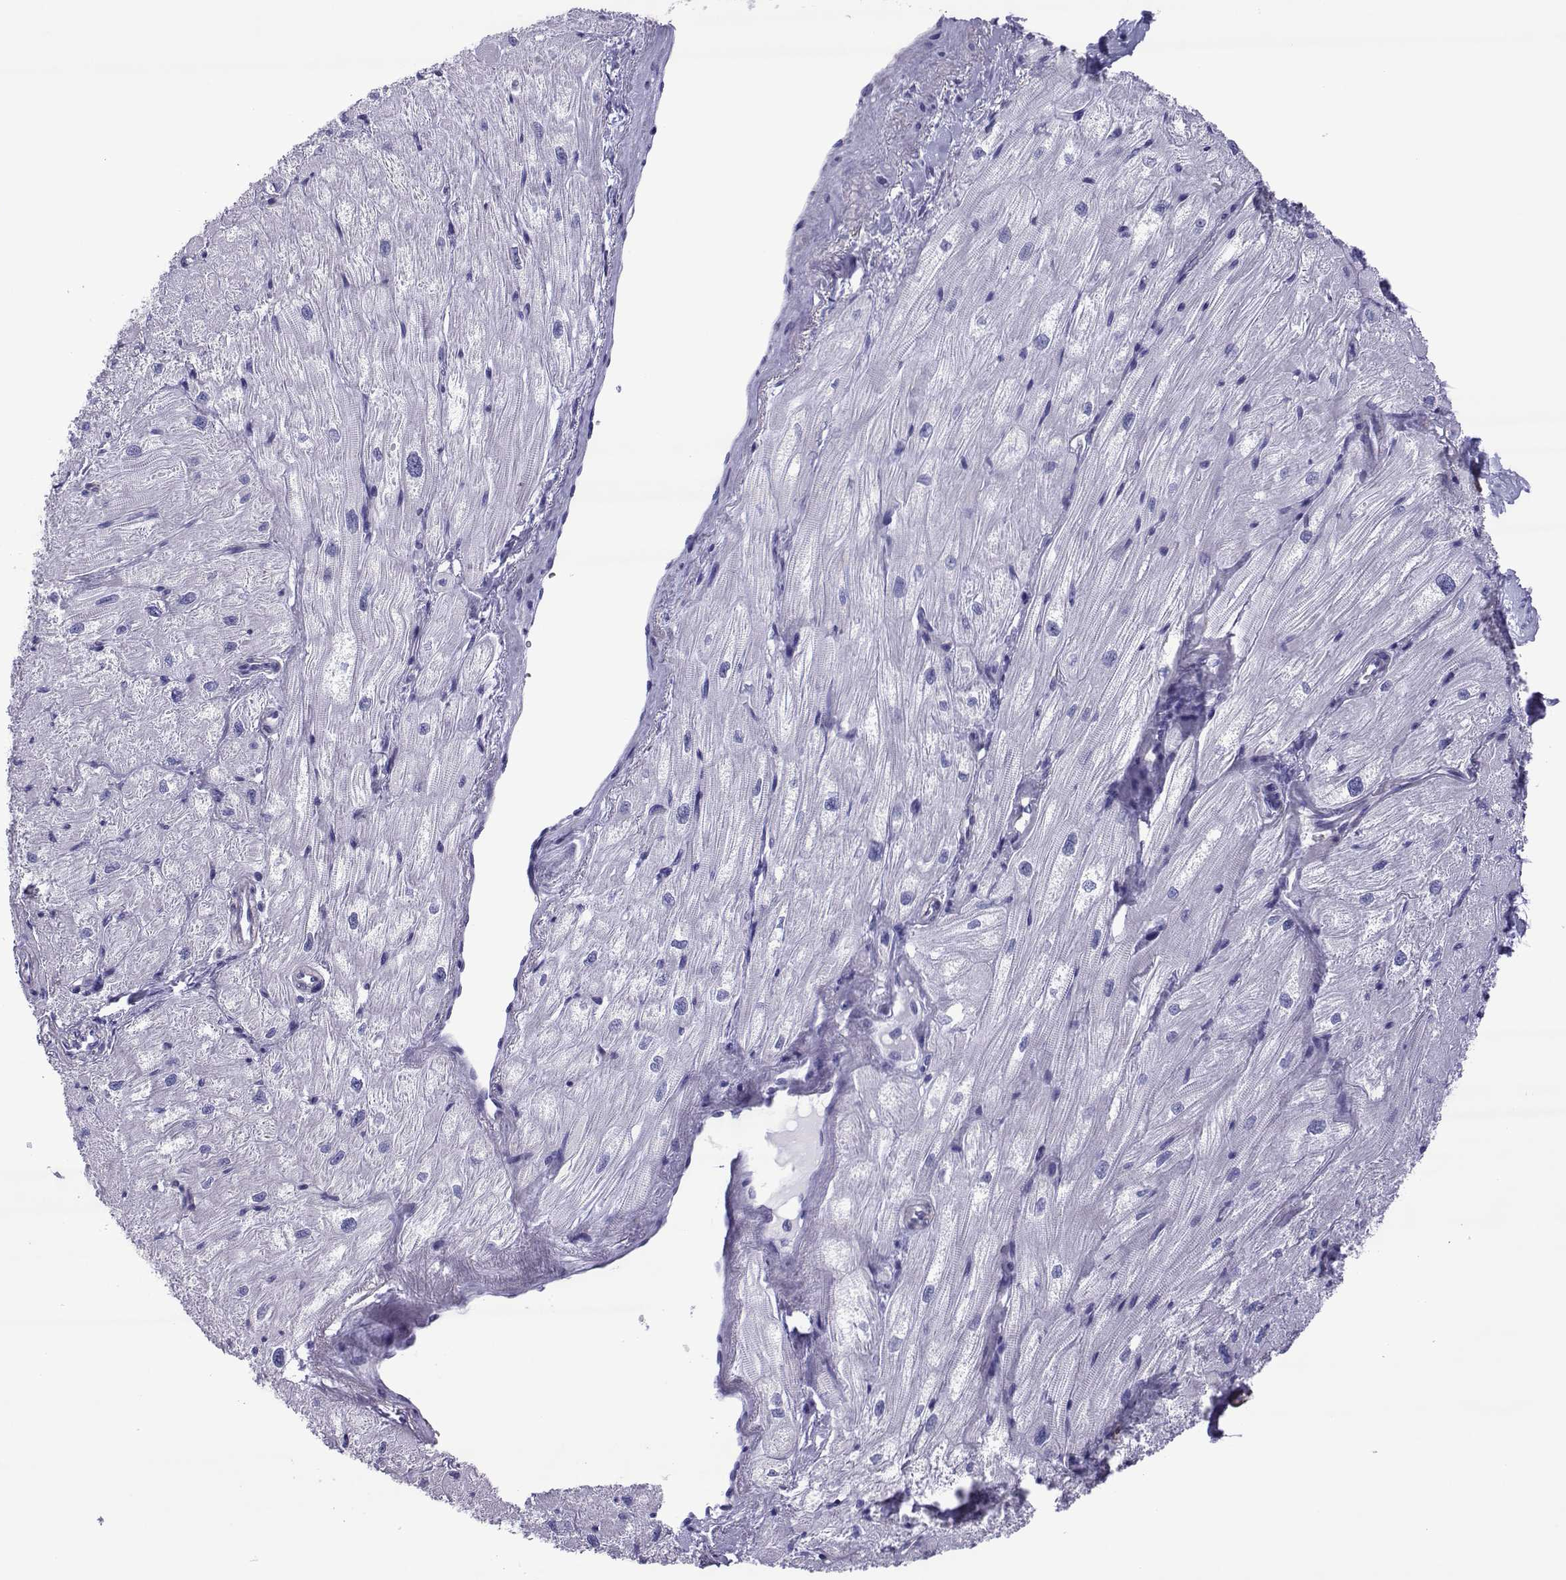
{"staining": {"intensity": "negative", "quantity": "none", "location": "none"}, "tissue": "heart muscle", "cell_type": "Cardiomyocytes", "image_type": "normal", "snomed": [{"axis": "morphology", "description": "Normal tissue, NOS"}, {"axis": "topography", "description": "Heart"}], "caption": "This is a histopathology image of immunohistochemistry staining of unremarkable heart muscle, which shows no positivity in cardiomyocytes.", "gene": "SPANXA1", "patient": {"sex": "male", "age": 57}}